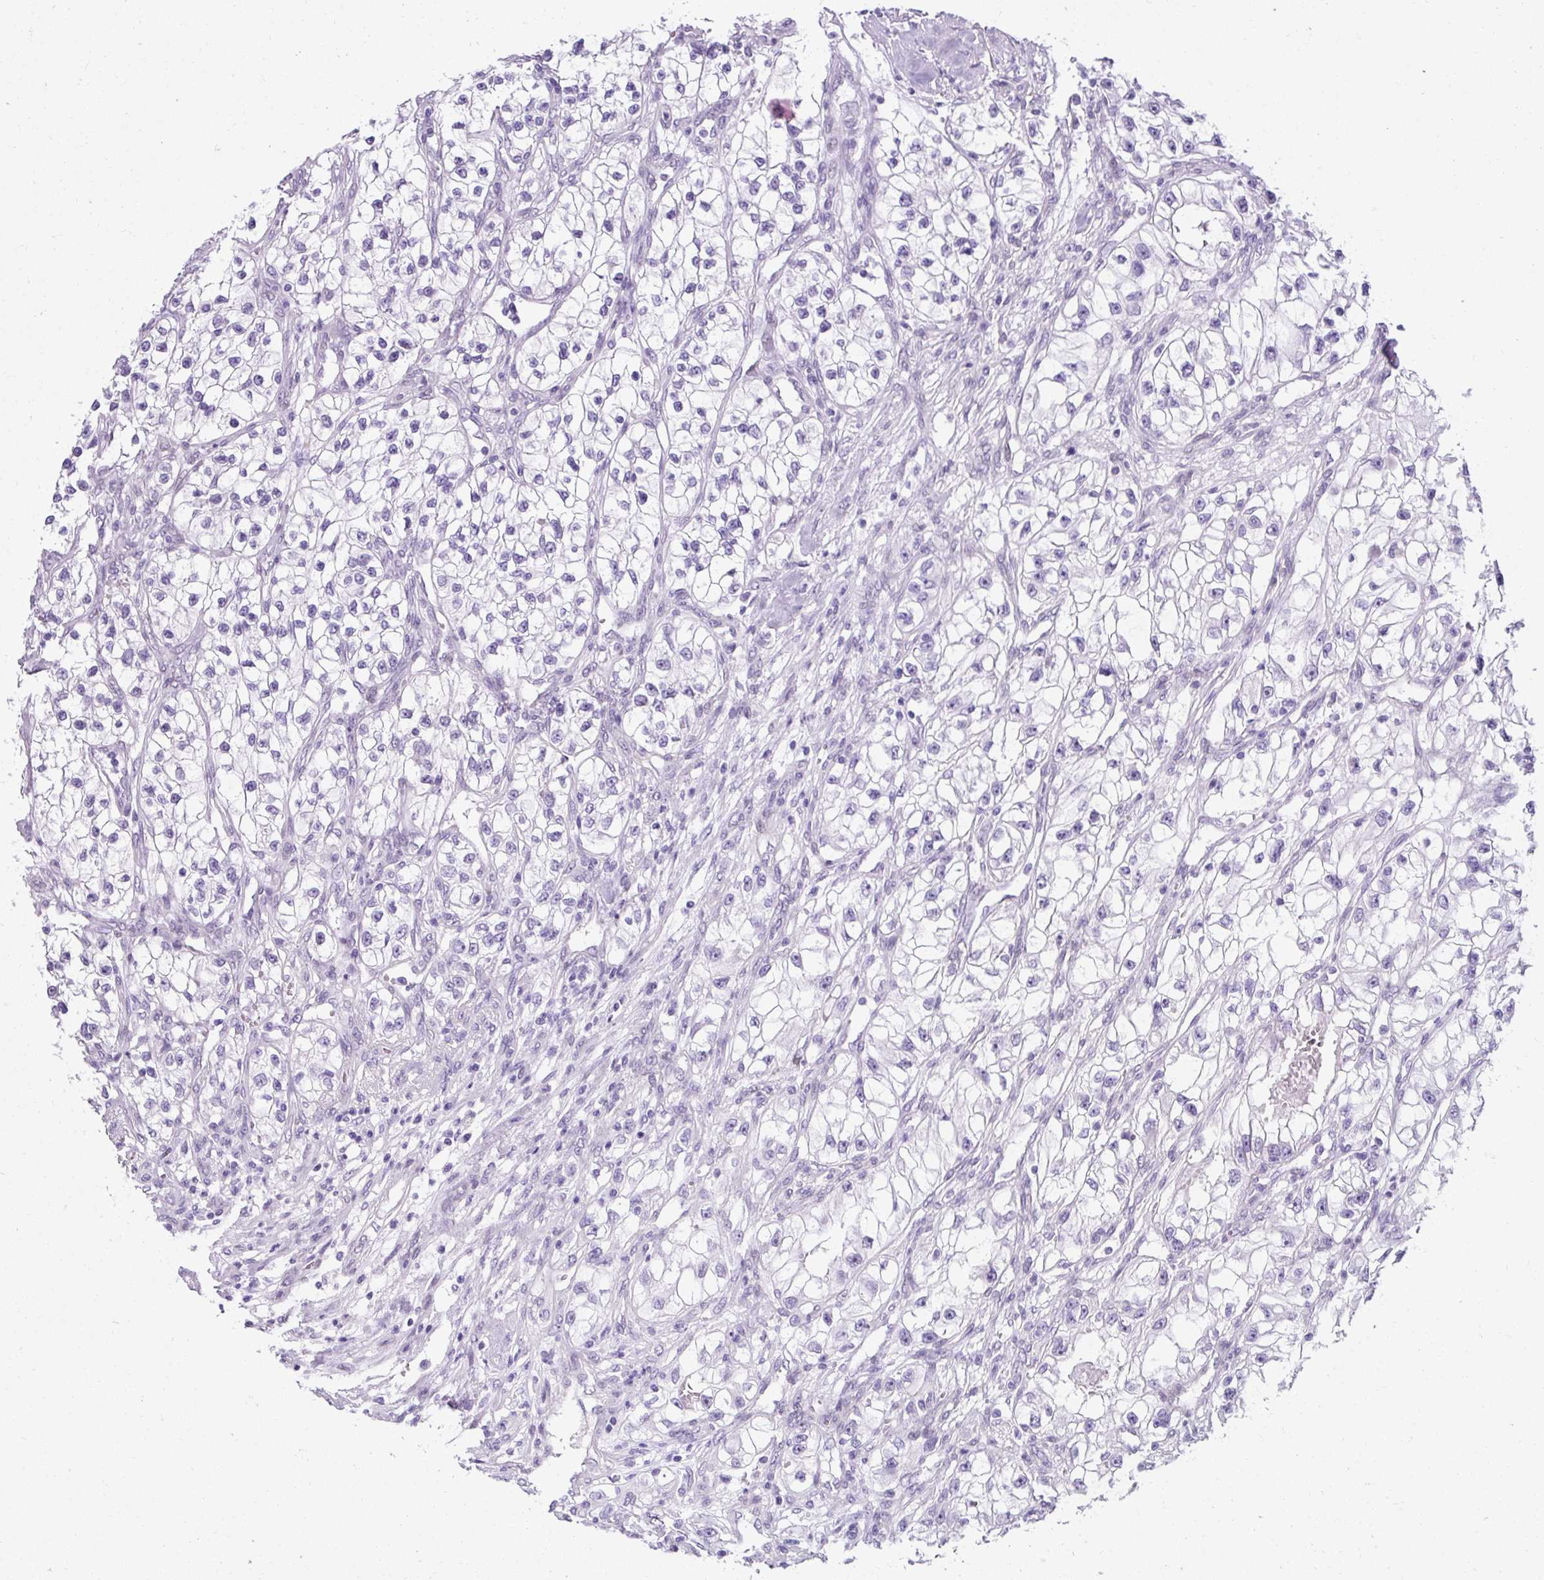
{"staining": {"intensity": "negative", "quantity": "none", "location": "none"}, "tissue": "renal cancer", "cell_type": "Tumor cells", "image_type": "cancer", "snomed": [{"axis": "morphology", "description": "Adenocarcinoma, NOS"}, {"axis": "topography", "description": "Kidney"}], "caption": "Immunohistochemistry of human adenocarcinoma (renal) reveals no expression in tumor cells.", "gene": "KRT12", "patient": {"sex": "female", "age": 57}}